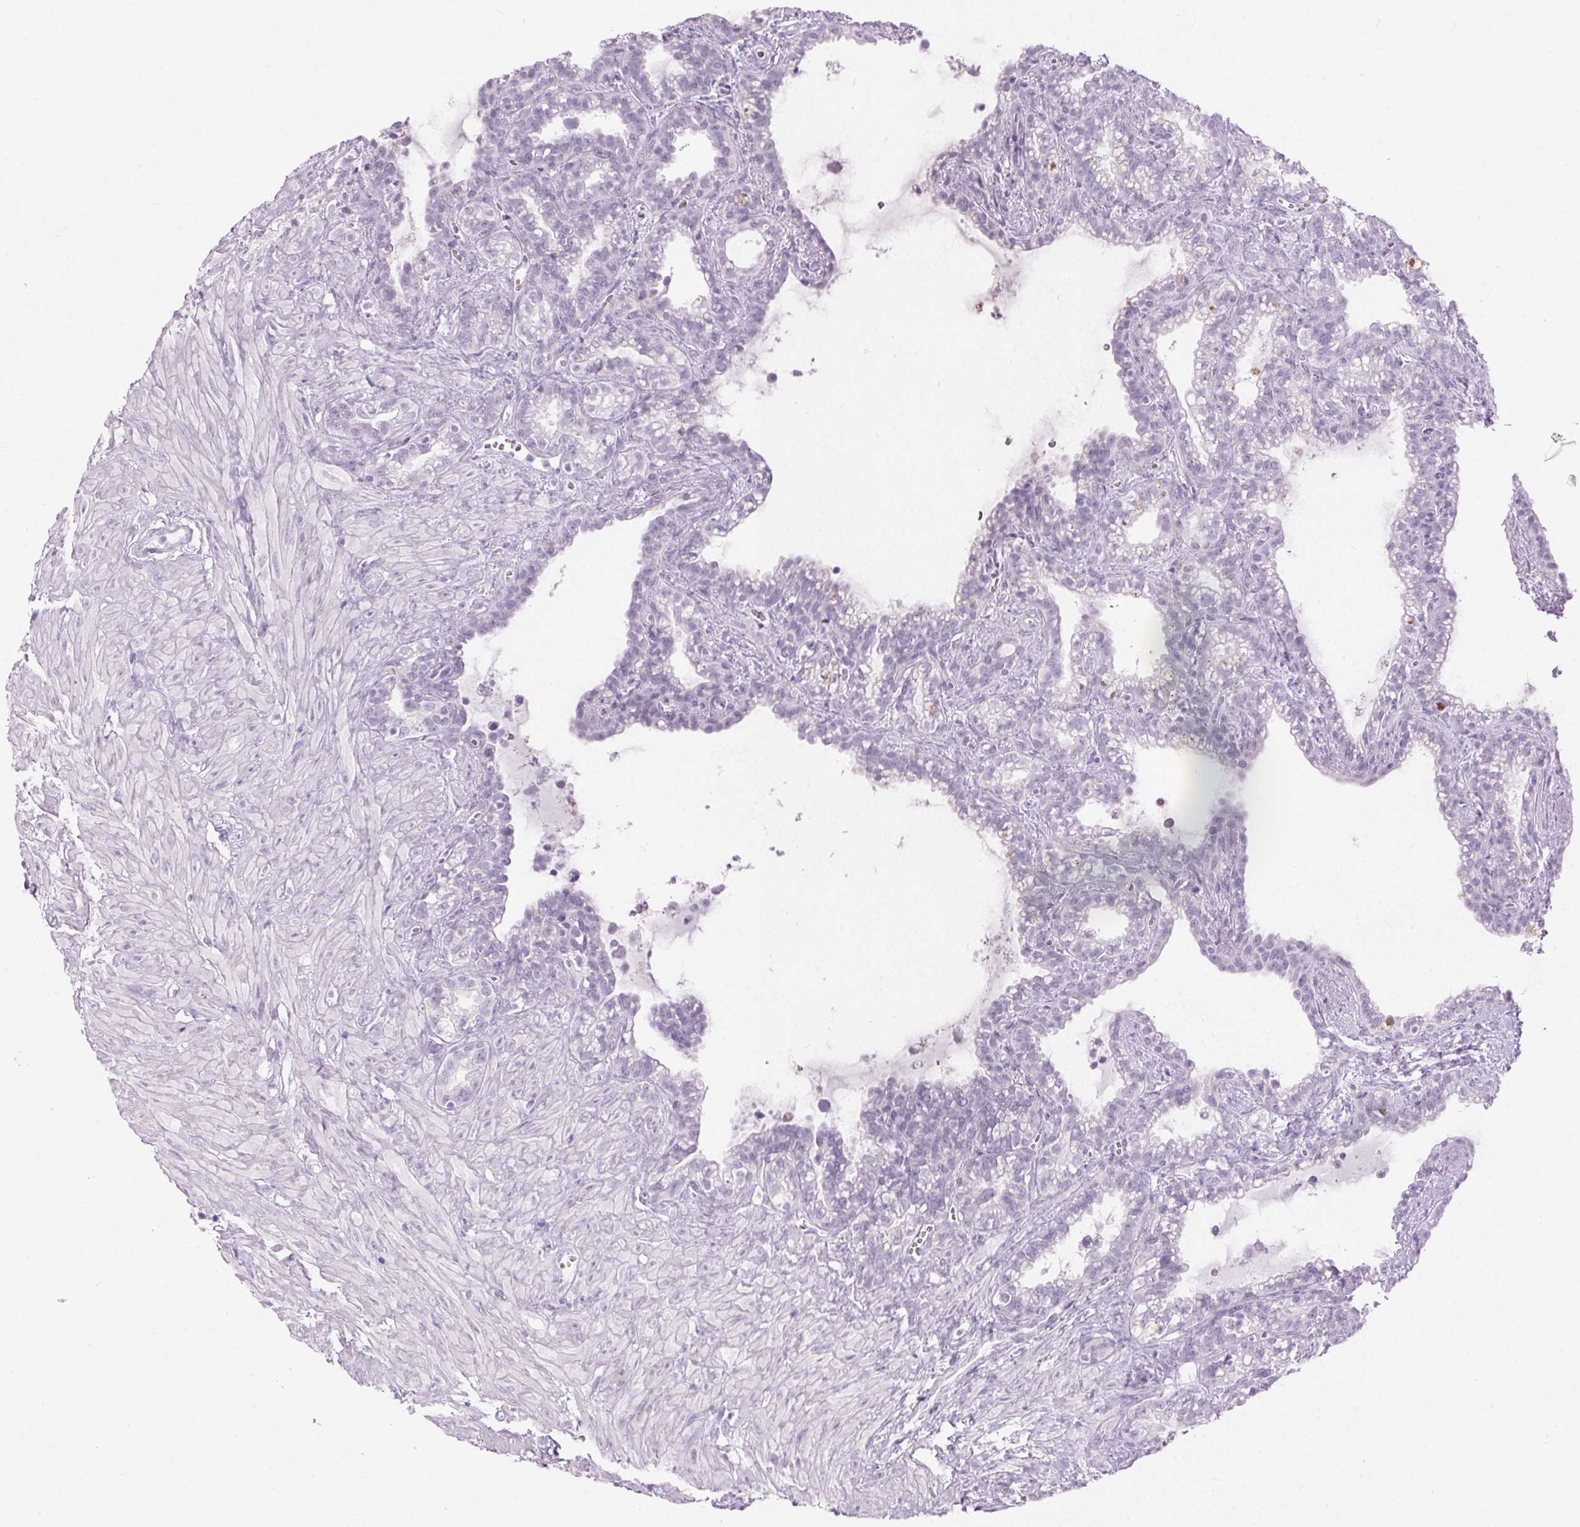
{"staining": {"intensity": "negative", "quantity": "none", "location": "none"}, "tissue": "seminal vesicle", "cell_type": "Glandular cells", "image_type": "normal", "snomed": [{"axis": "morphology", "description": "Normal tissue, NOS"}, {"axis": "topography", "description": "Seminal veicle"}], "caption": "Immunohistochemistry (IHC) micrograph of unremarkable seminal vesicle stained for a protein (brown), which reveals no expression in glandular cells.", "gene": "BEND2", "patient": {"sex": "male", "age": 76}}